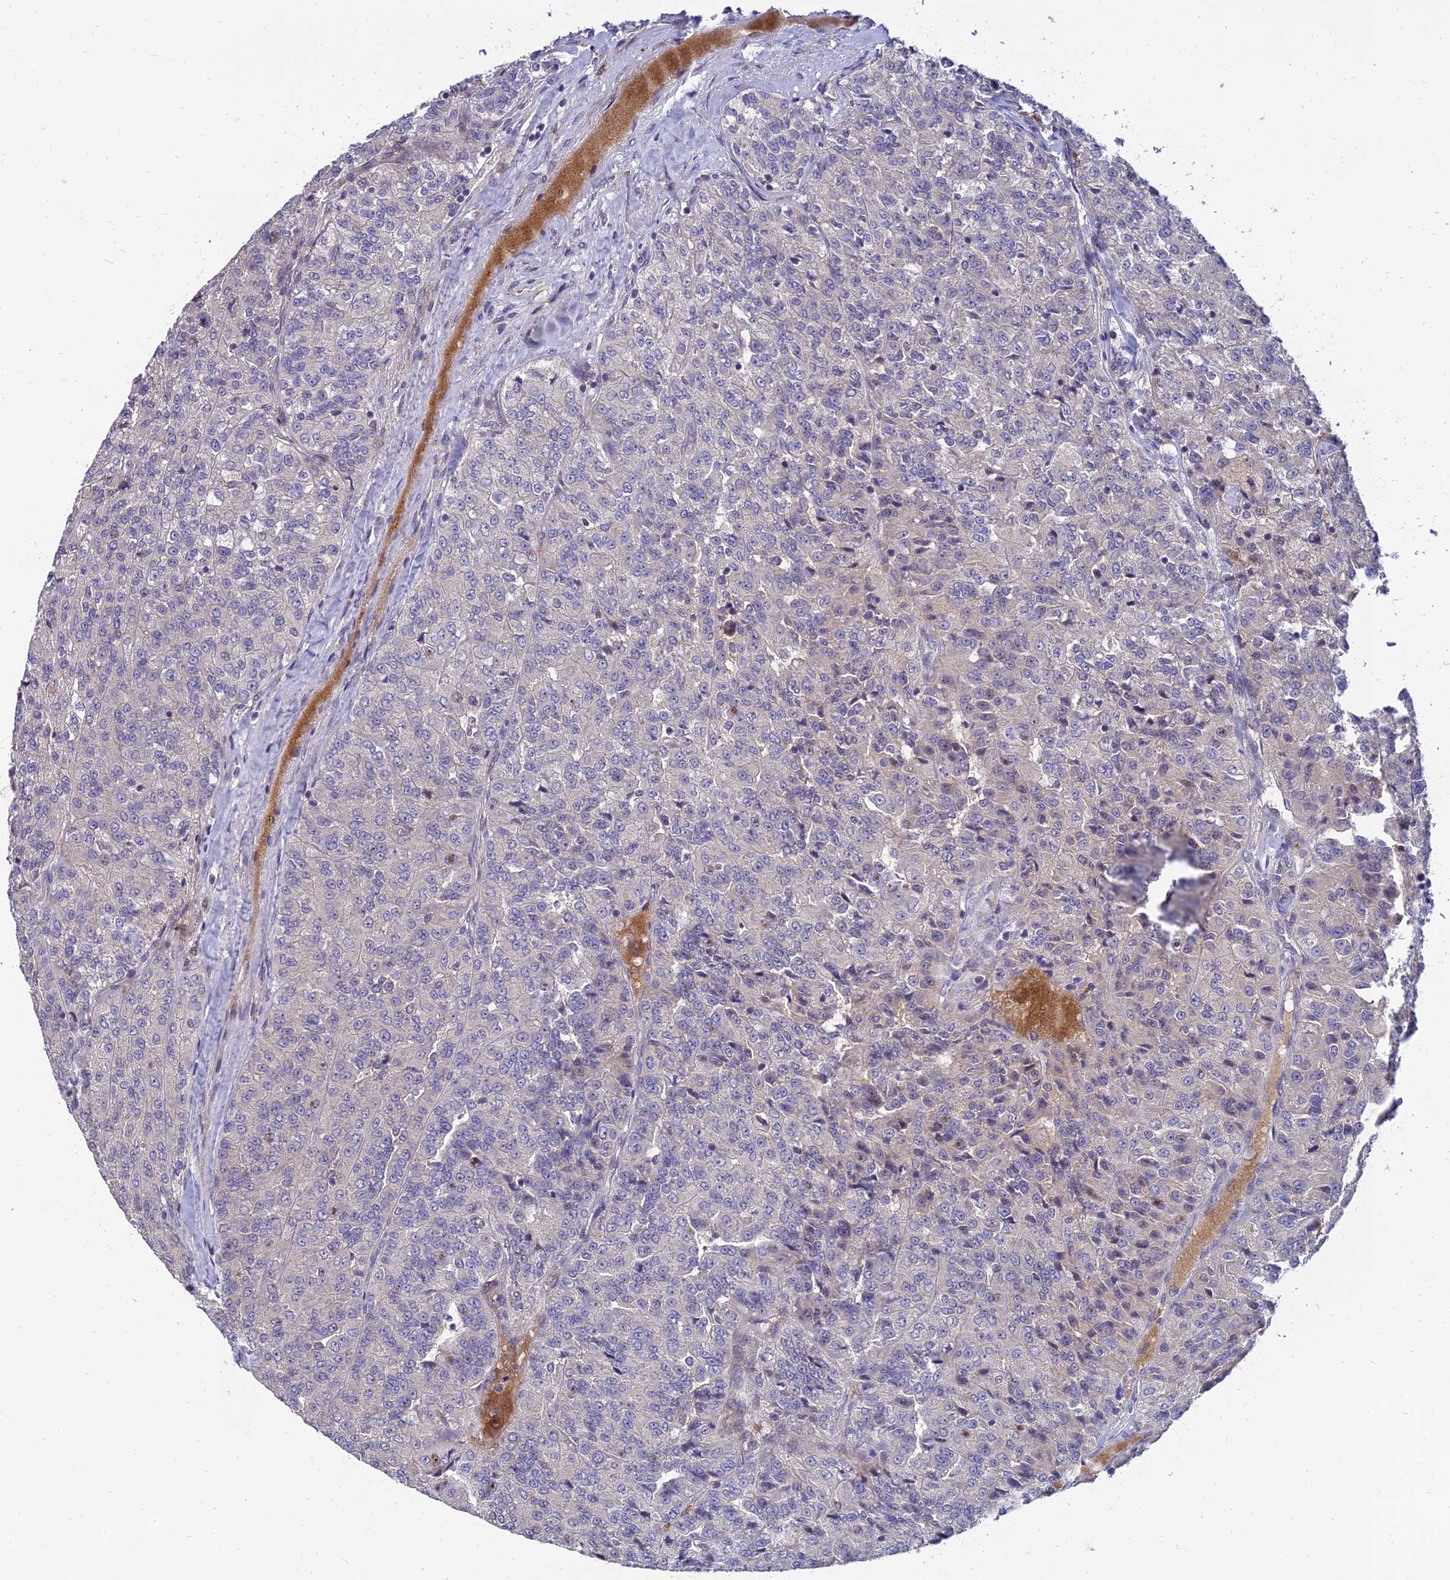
{"staining": {"intensity": "negative", "quantity": "none", "location": "none"}, "tissue": "renal cancer", "cell_type": "Tumor cells", "image_type": "cancer", "snomed": [{"axis": "morphology", "description": "Adenocarcinoma, NOS"}, {"axis": "topography", "description": "Kidney"}], "caption": "Adenocarcinoma (renal) was stained to show a protein in brown. There is no significant positivity in tumor cells. (Brightfield microscopy of DAB (3,3'-diaminobenzidine) immunohistochemistry at high magnification).", "gene": "NPY", "patient": {"sex": "female", "age": 63}}